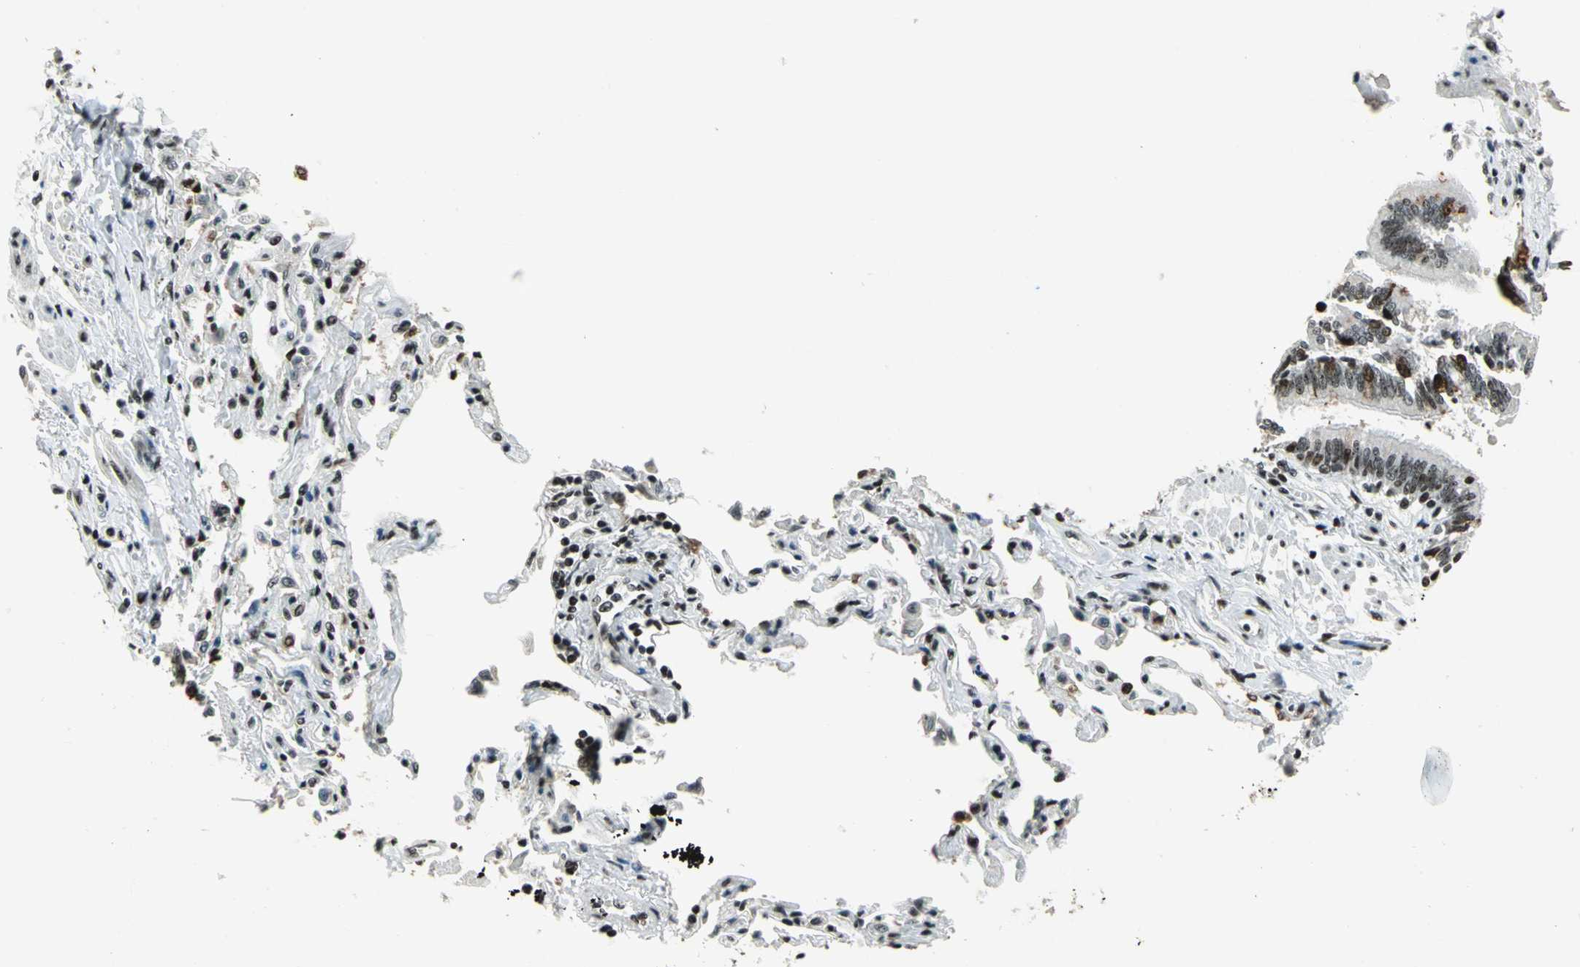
{"staining": {"intensity": "strong", "quantity": ">75%", "location": "nuclear"}, "tissue": "bronchus", "cell_type": "Respiratory epithelial cells", "image_type": "normal", "snomed": [{"axis": "morphology", "description": "Normal tissue, NOS"}, {"axis": "topography", "description": "Lung"}], "caption": "Strong nuclear expression is present in about >75% of respiratory epithelial cells in unremarkable bronchus.", "gene": "UBTF", "patient": {"sex": "male", "age": 64}}